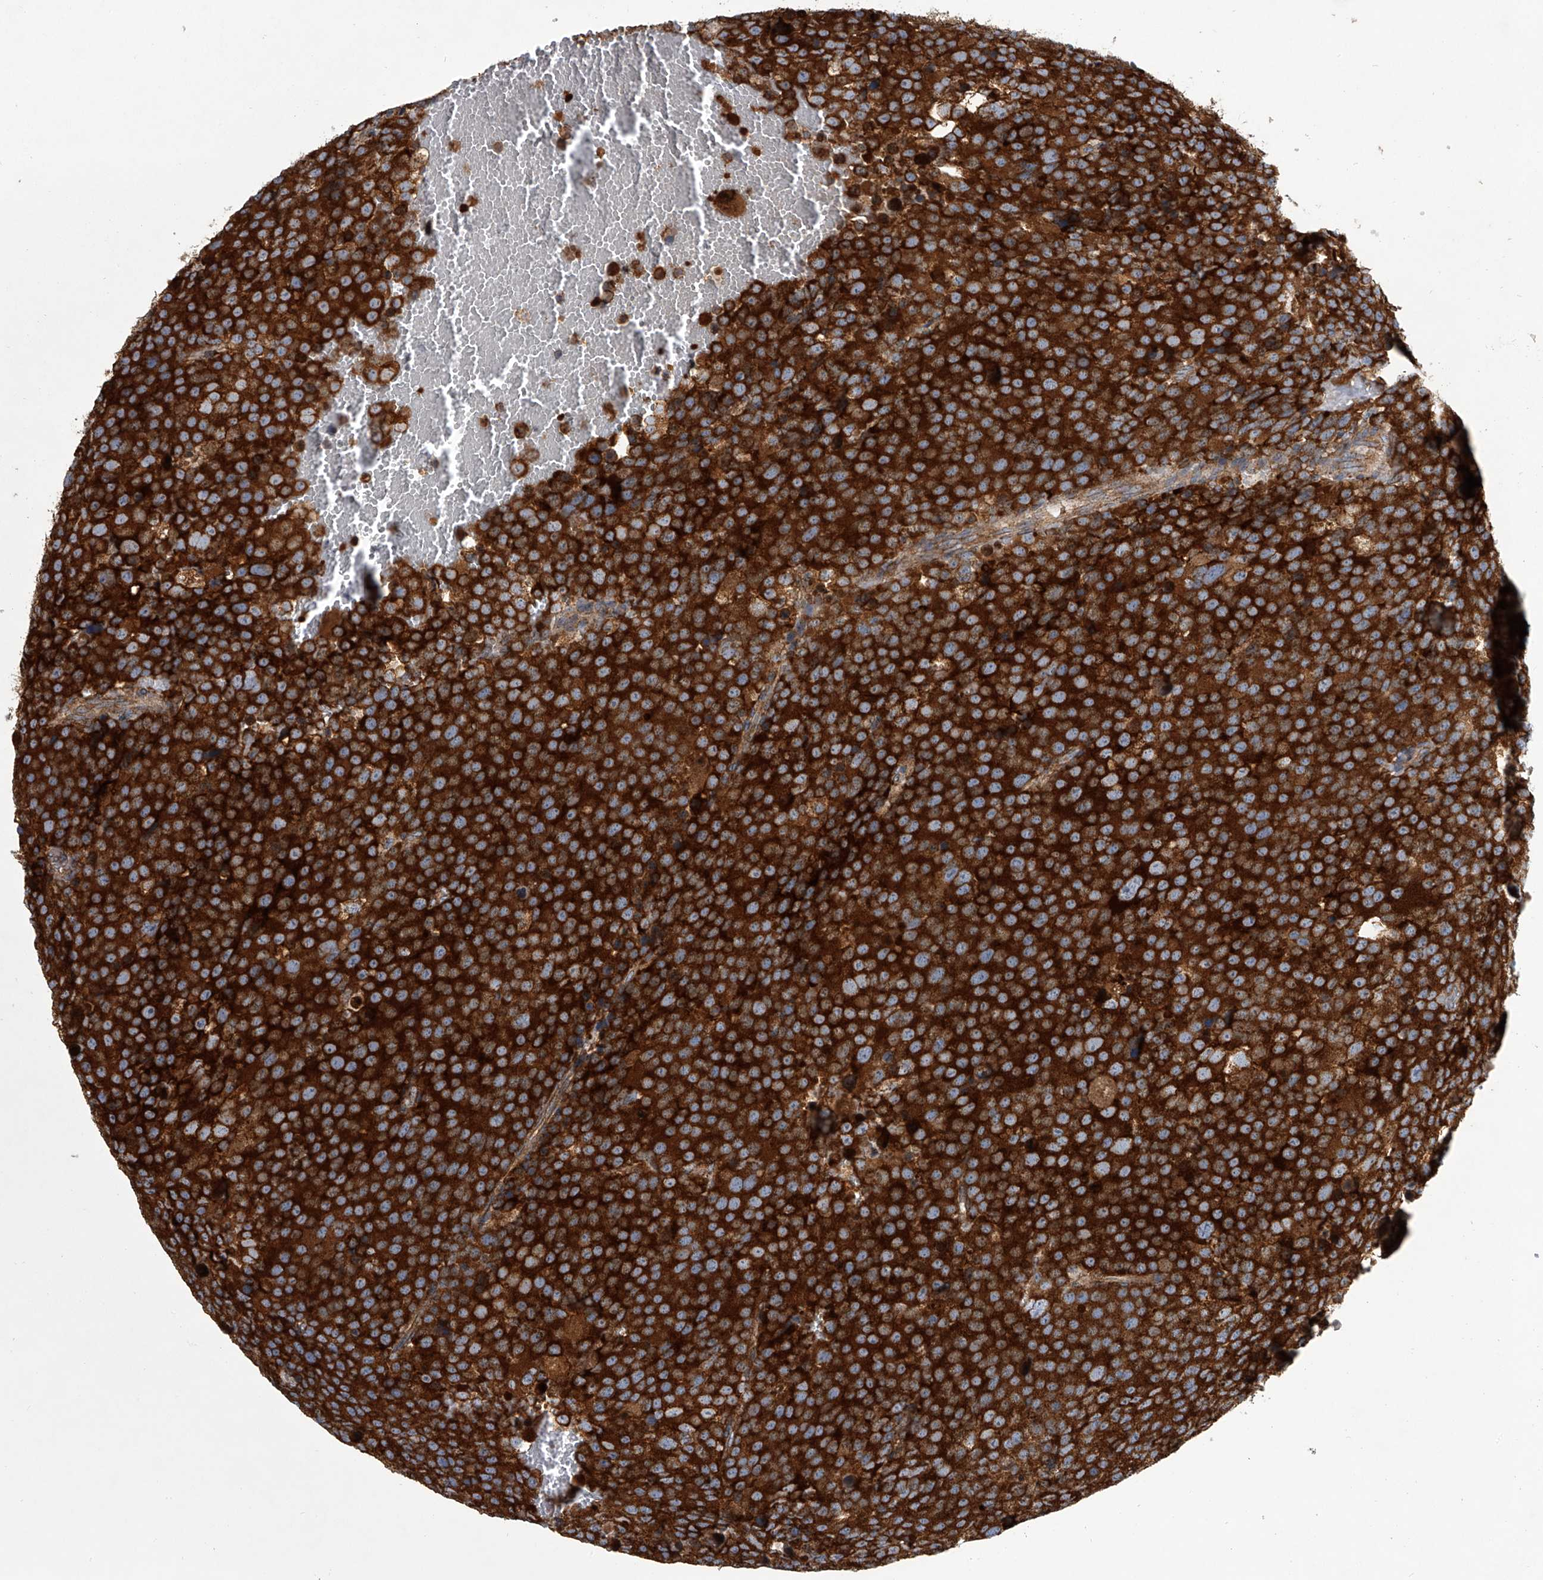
{"staining": {"intensity": "strong", "quantity": ">75%", "location": "cytoplasmic/membranous"}, "tissue": "testis cancer", "cell_type": "Tumor cells", "image_type": "cancer", "snomed": [{"axis": "morphology", "description": "Seminoma, NOS"}, {"axis": "topography", "description": "Testis"}], "caption": "An IHC micrograph of tumor tissue is shown. Protein staining in brown labels strong cytoplasmic/membranous positivity in testis cancer (seminoma) within tumor cells. (IHC, brightfield microscopy, high magnification).", "gene": "ZC3H15", "patient": {"sex": "male", "age": 71}}